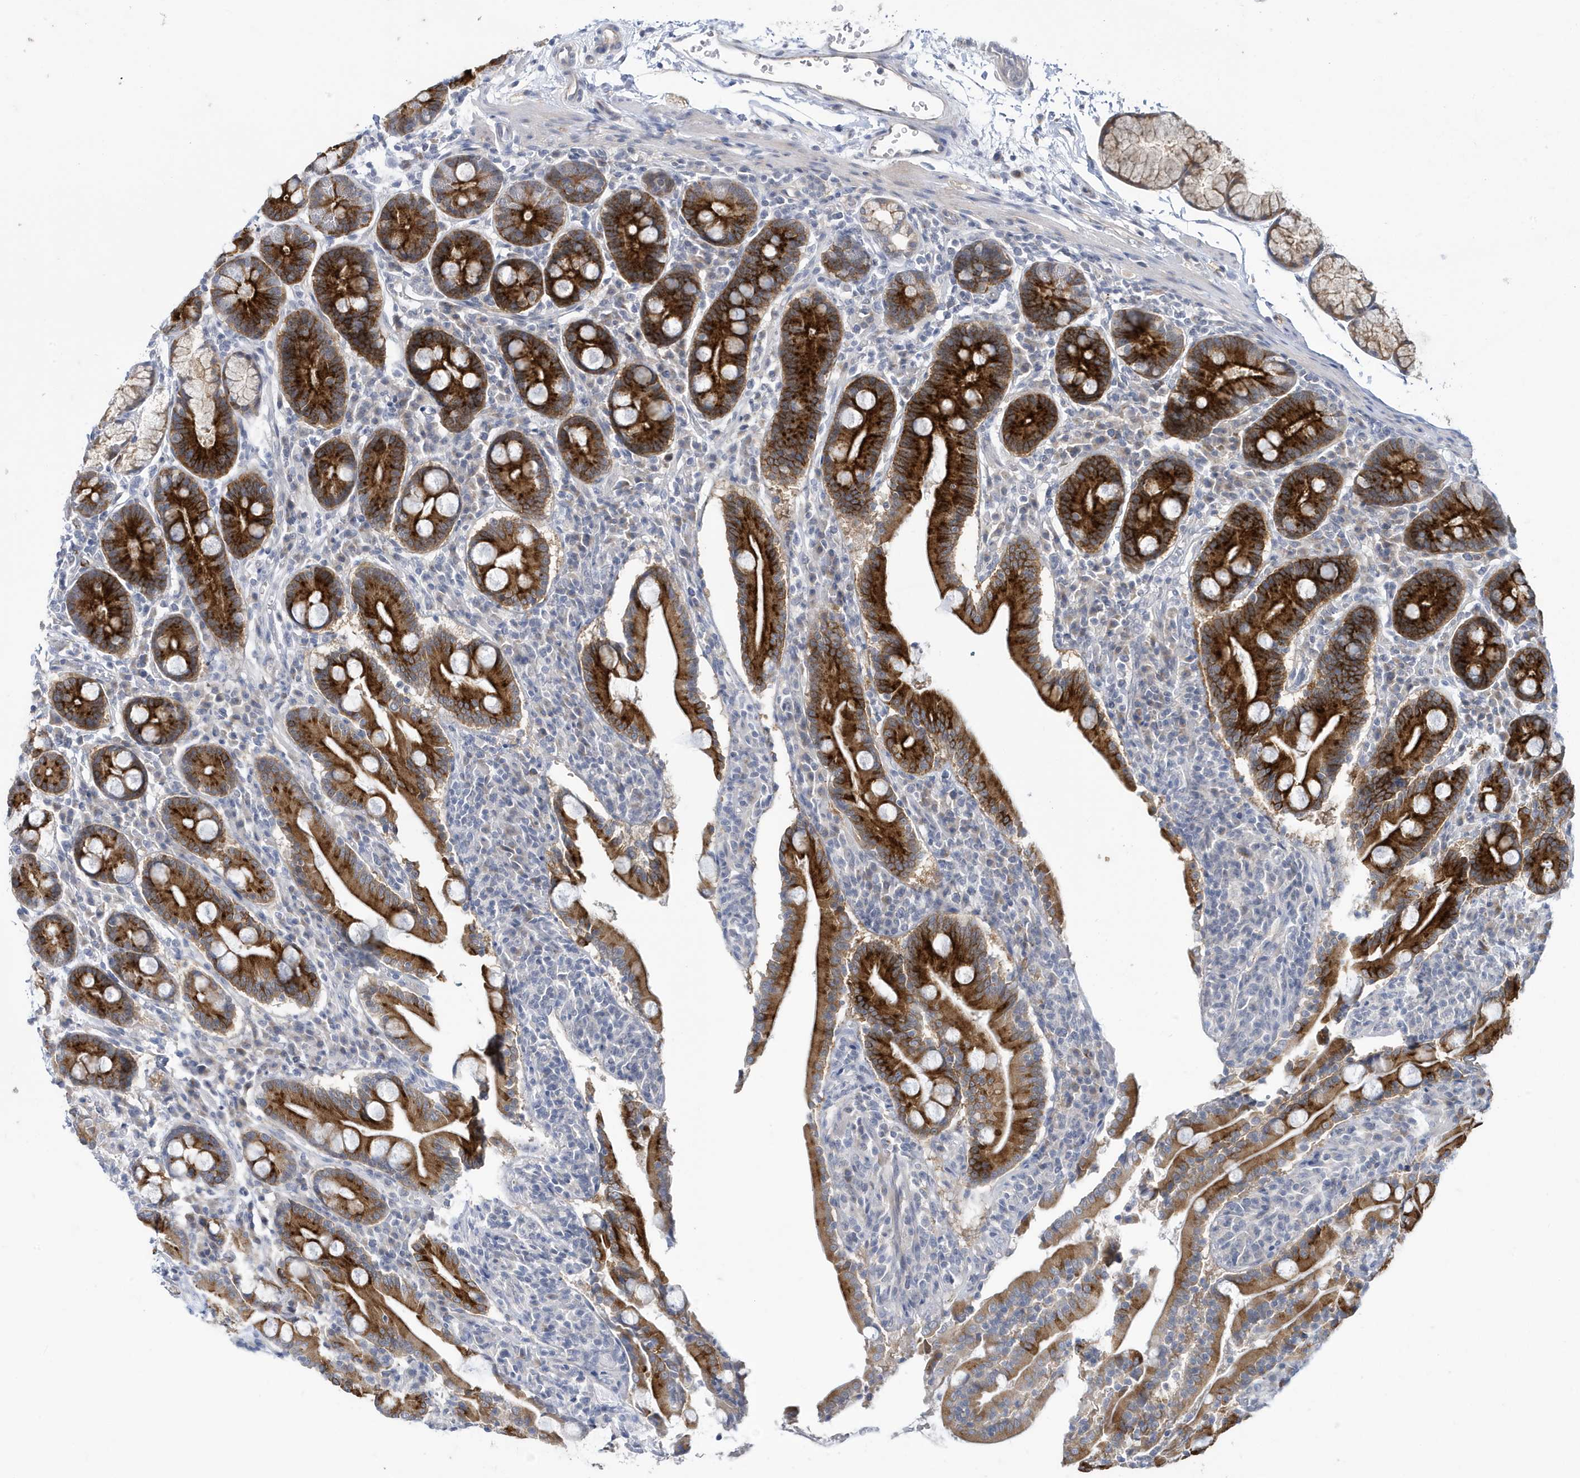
{"staining": {"intensity": "strong", "quantity": ">75%", "location": "cytoplasmic/membranous"}, "tissue": "duodenum", "cell_type": "Glandular cells", "image_type": "normal", "snomed": [{"axis": "morphology", "description": "Normal tissue, NOS"}, {"axis": "topography", "description": "Duodenum"}], "caption": "This photomicrograph exhibits immunohistochemistry (IHC) staining of normal human duodenum, with high strong cytoplasmic/membranous expression in approximately >75% of glandular cells.", "gene": "ZNF654", "patient": {"sex": "male", "age": 35}}